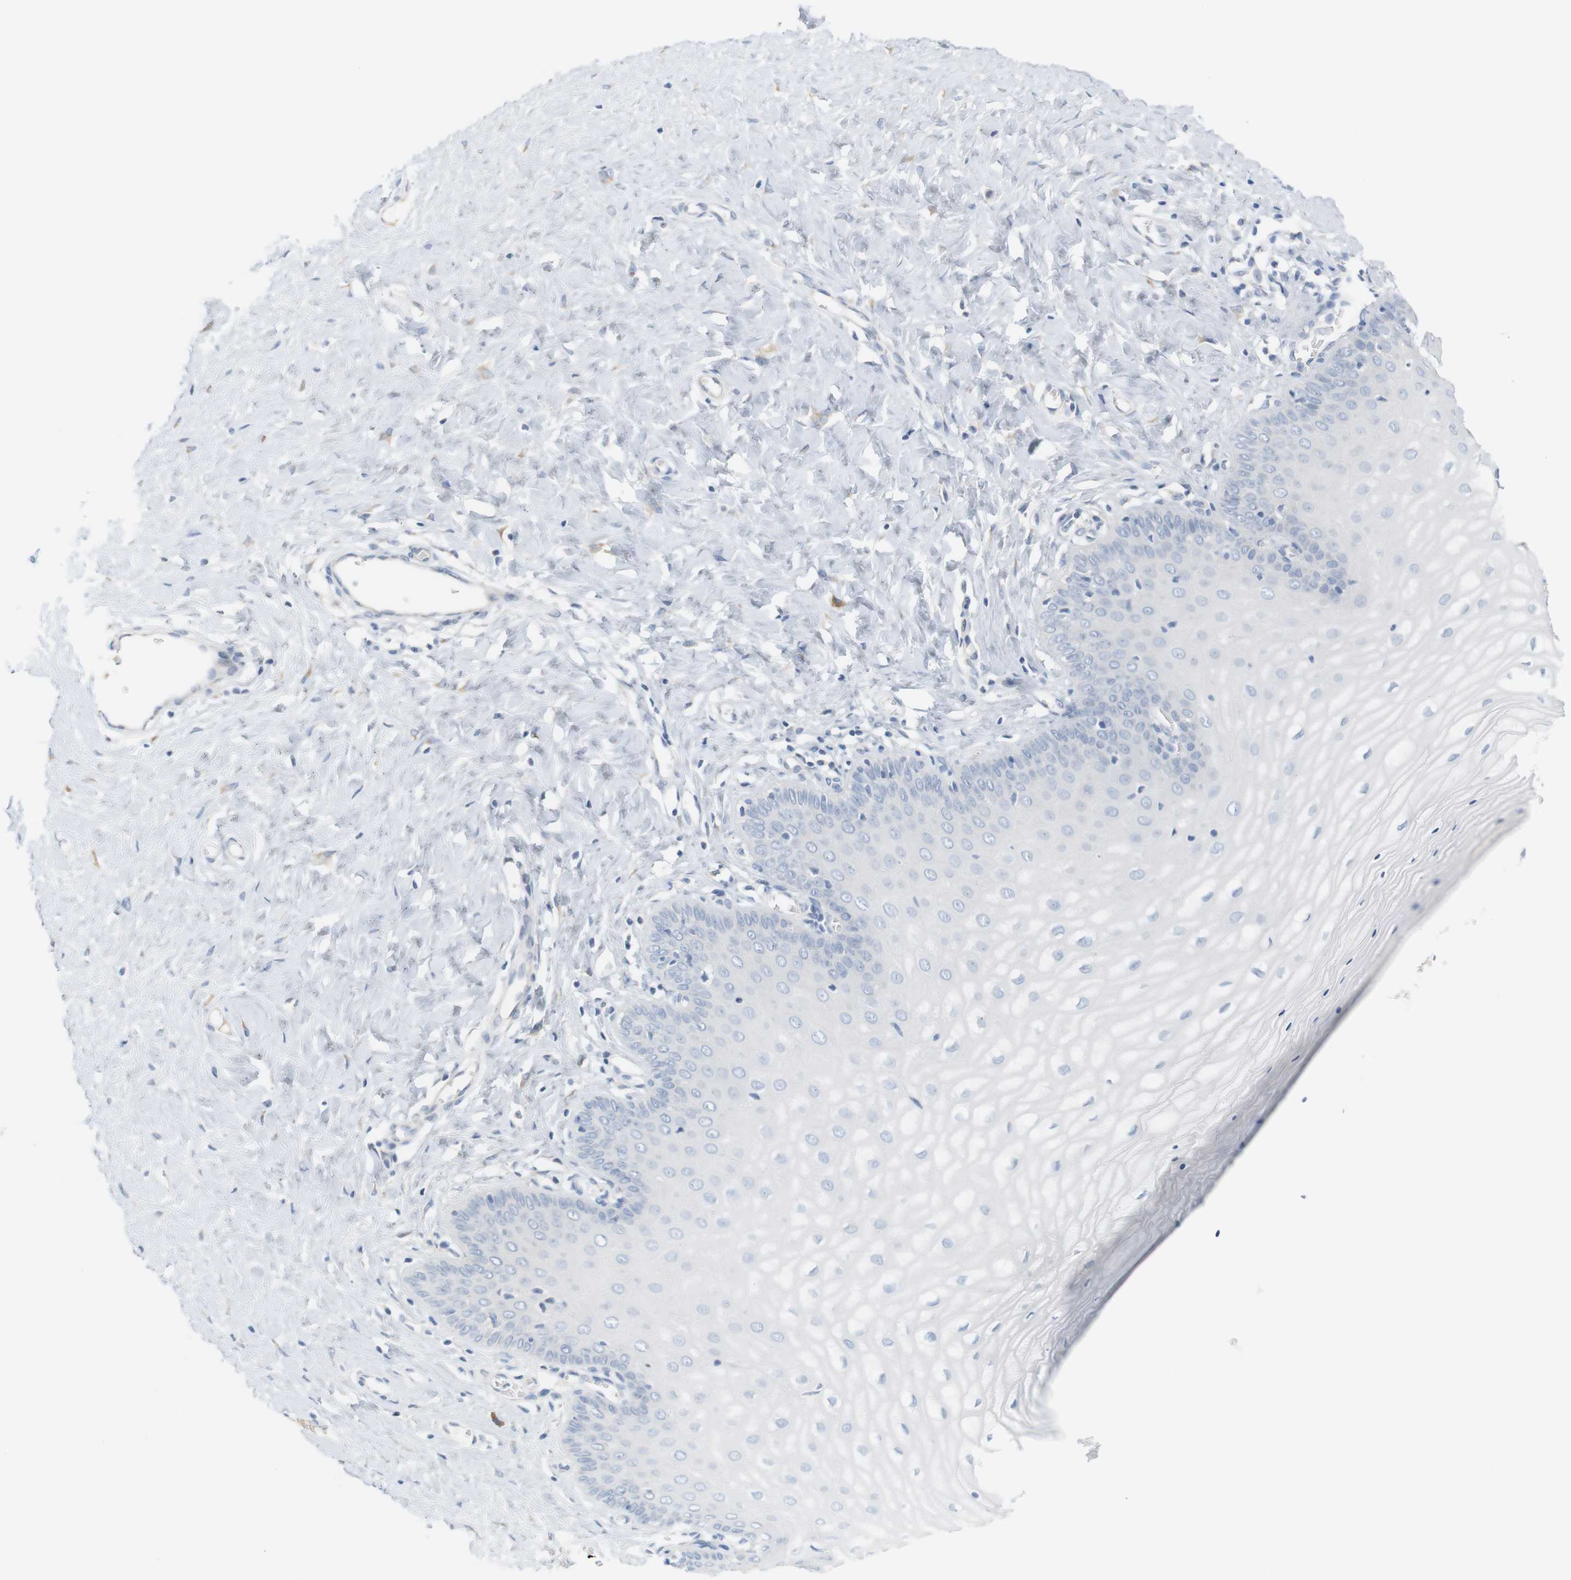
{"staining": {"intensity": "negative", "quantity": "none", "location": "none"}, "tissue": "cervix", "cell_type": "Glandular cells", "image_type": "normal", "snomed": [{"axis": "morphology", "description": "Normal tissue, NOS"}, {"axis": "topography", "description": "Cervix"}], "caption": "IHC of benign cervix demonstrates no staining in glandular cells.", "gene": "RGS9", "patient": {"sex": "female", "age": 55}}